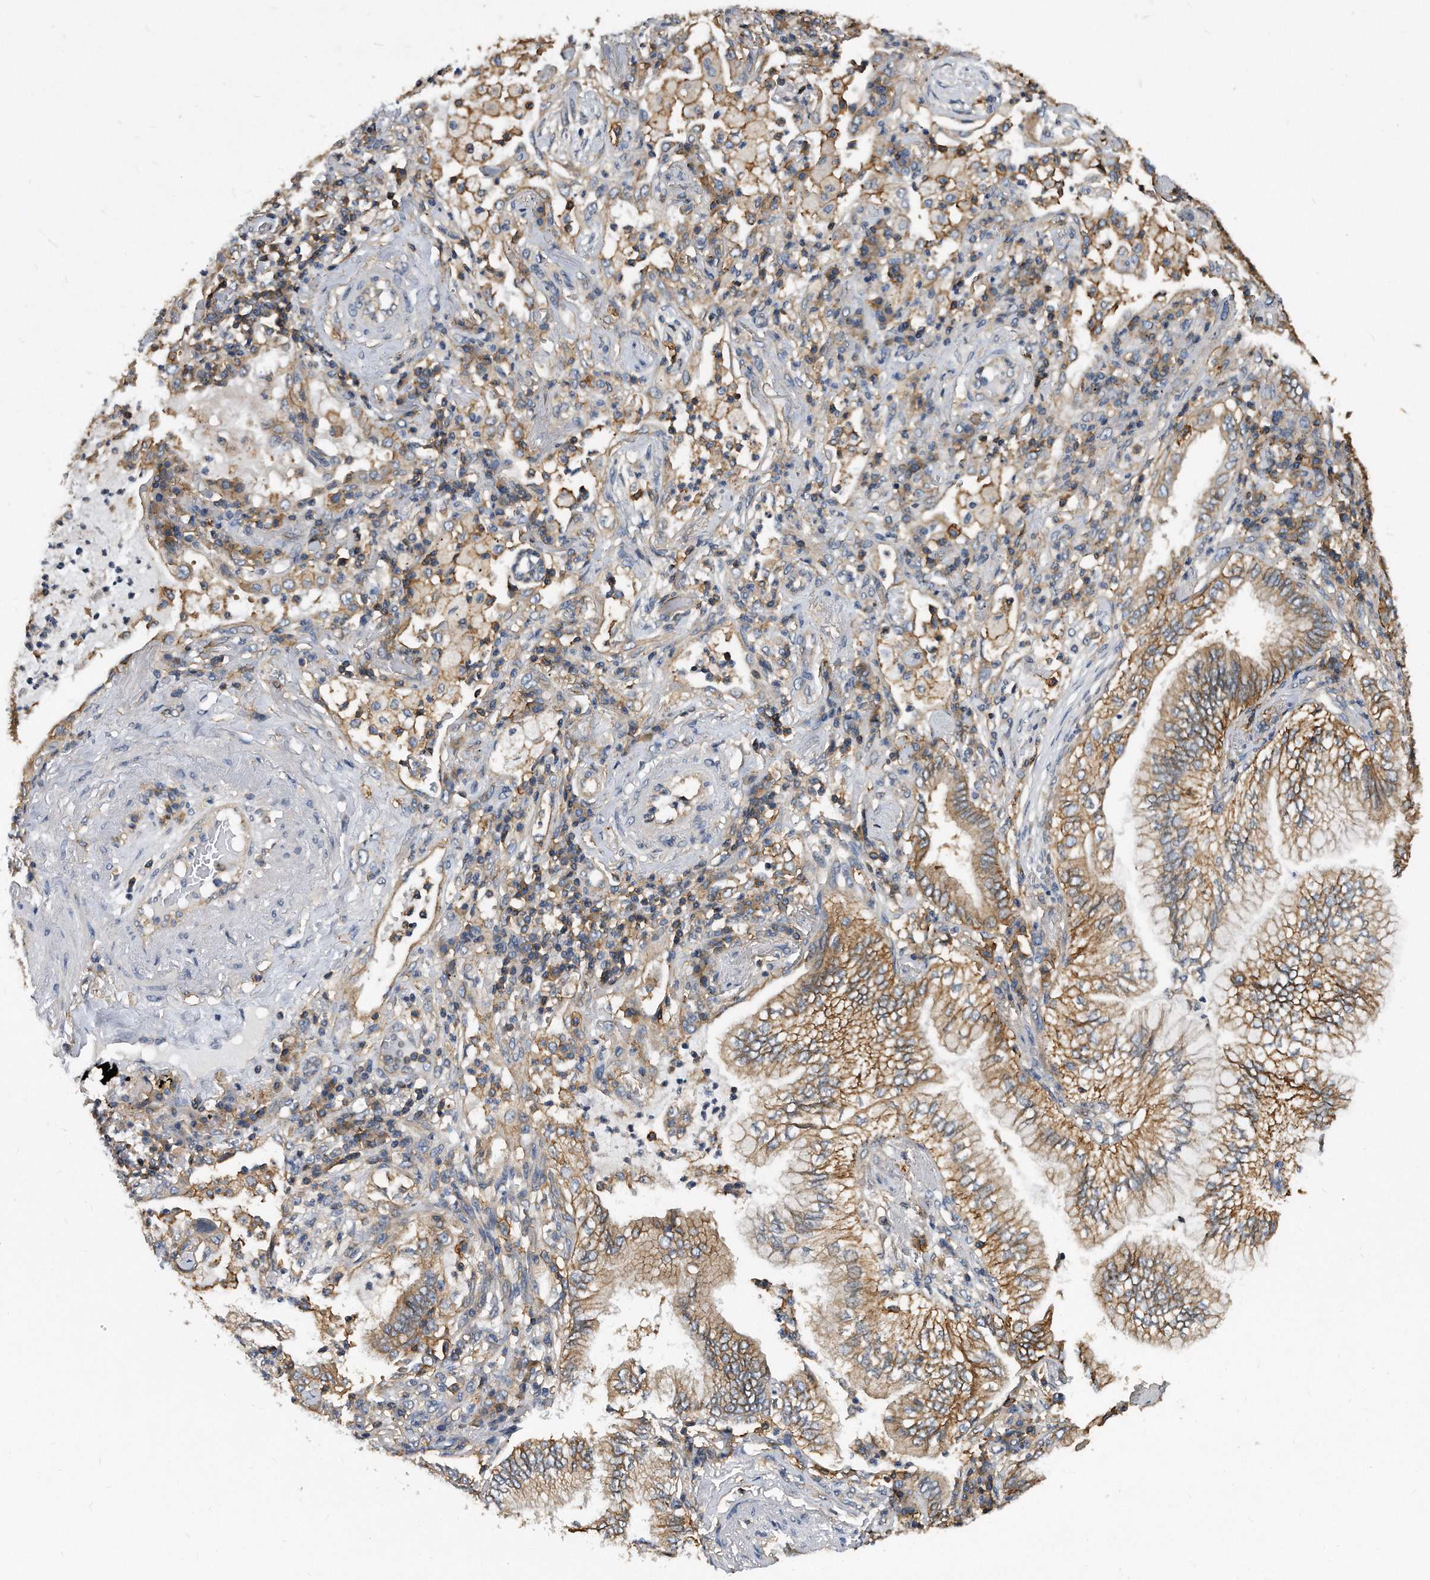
{"staining": {"intensity": "weak", "quantity": ">75%", "location": "cytoplasmic/membranous"}, "tissue": "lung cancer", "cell_type": "Tumor cells", "image_type": "cancer", "snomed": [{"axis": "morphology", "description": "Normal tissue, NOS"}, {"axis": "morphology", "description": "Adenocarcinoma, NOS"}, {"axis": "topography", "description": "Bronchus"}, {"axis": "topography", "description": "Lung"}], "caption": "Approximately >75% of tumor cells in lung cancer show weak cytoplasmic/membranous protein expression as visualized by brown immunohistochemical staining.", "gene": "ATG5", "patient": {"sex": "female", "age": 70}}